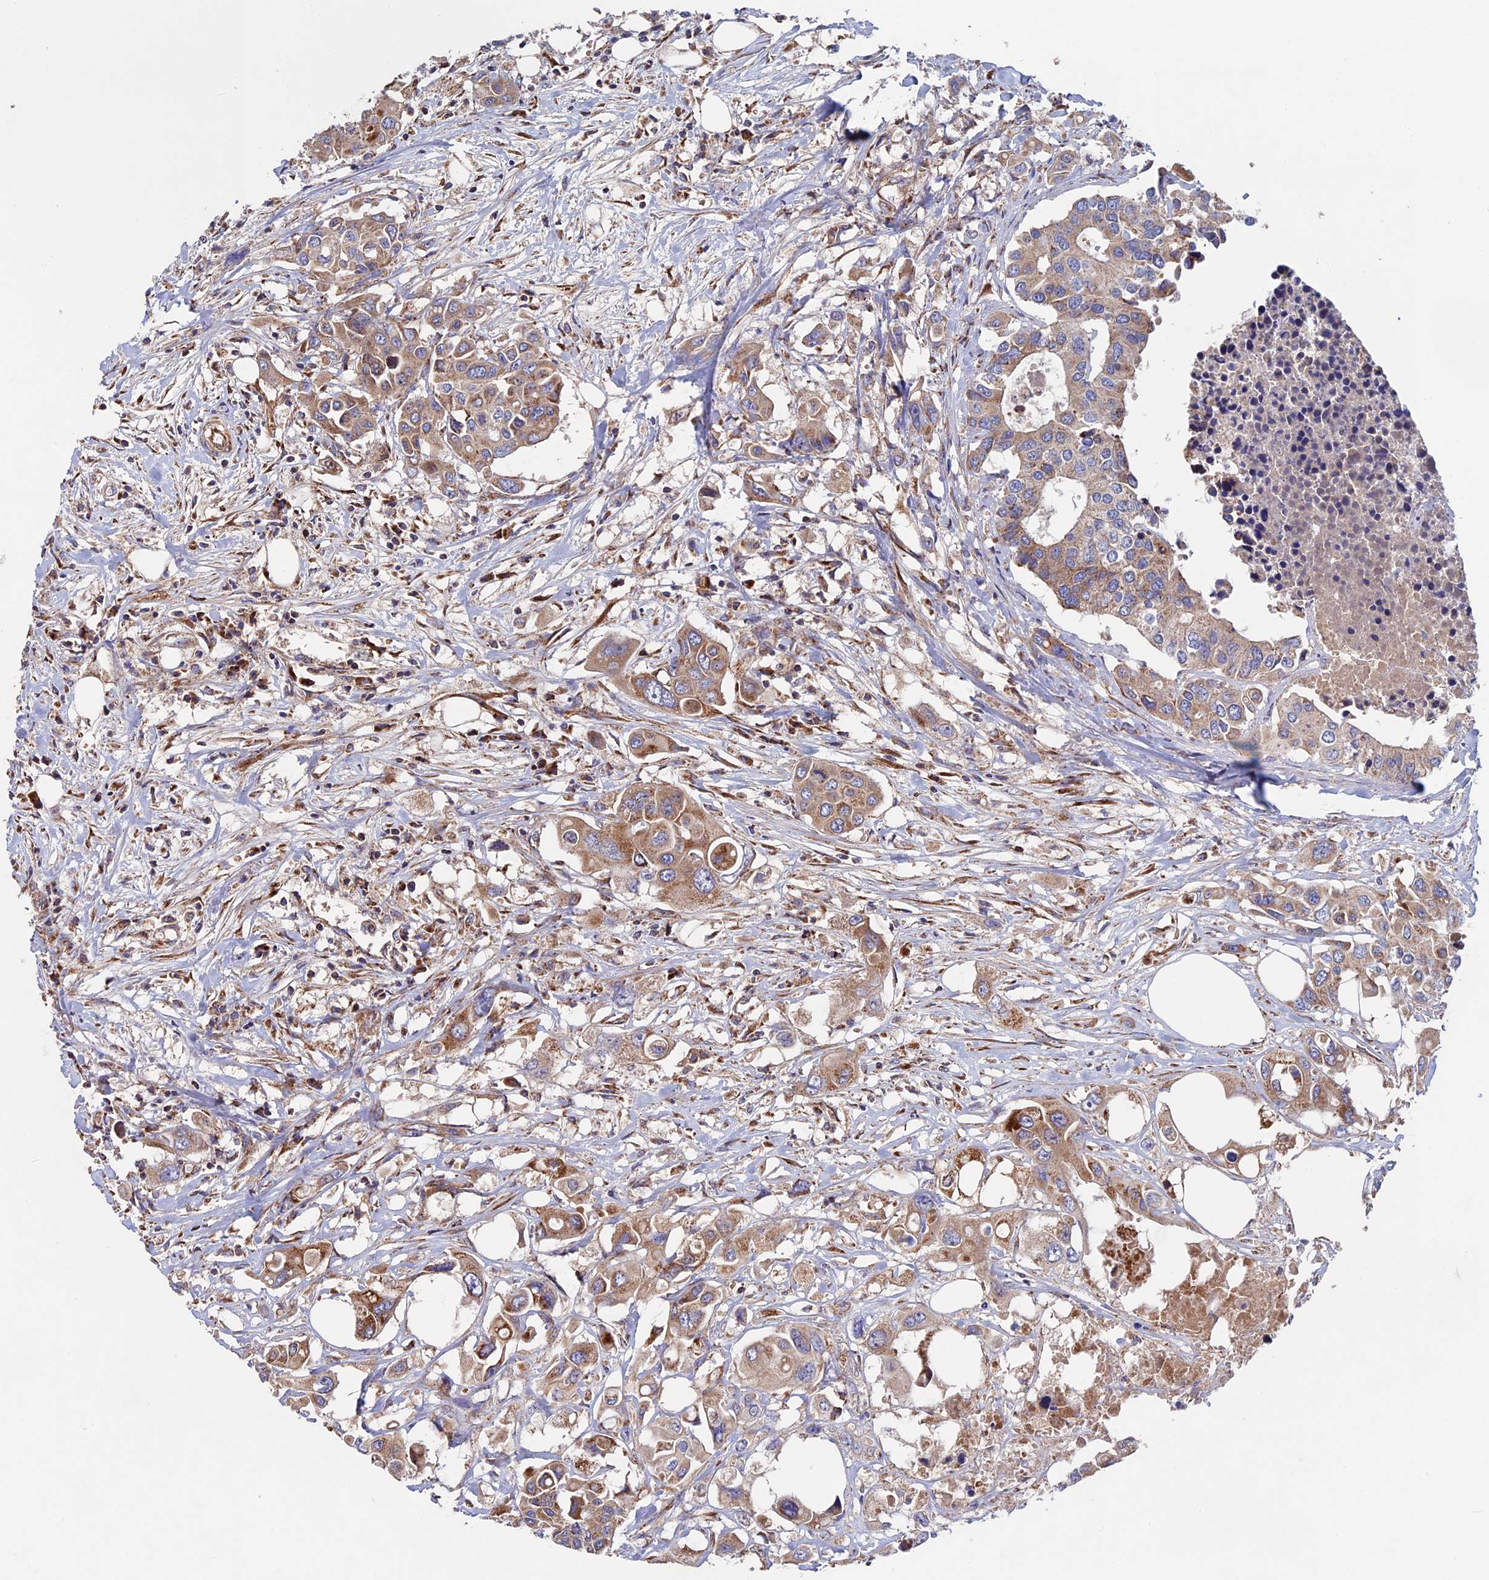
{"staining": {"intensity": "moderate", "quantity": ">75%", "location": "cytoplasmic/membranous"}, "tissue": "colorectal cancer", "cell_type": "Tumor cells", "image_type": "cancer", "snomed": [{"axis": "morphology", "description": "Adenocarcinoma, NOS"}, {"axis": "topography", "description": "Colon"}], "caption": "Brown immunohistochemical staining in adenocarcinoma (colorectal) demonstrates moderate cytoplasmic/membranous staining in approximately >75% of tumor cells.", "gene": "SLC15A5", "patient": {"sex": "male", "age": 77}}